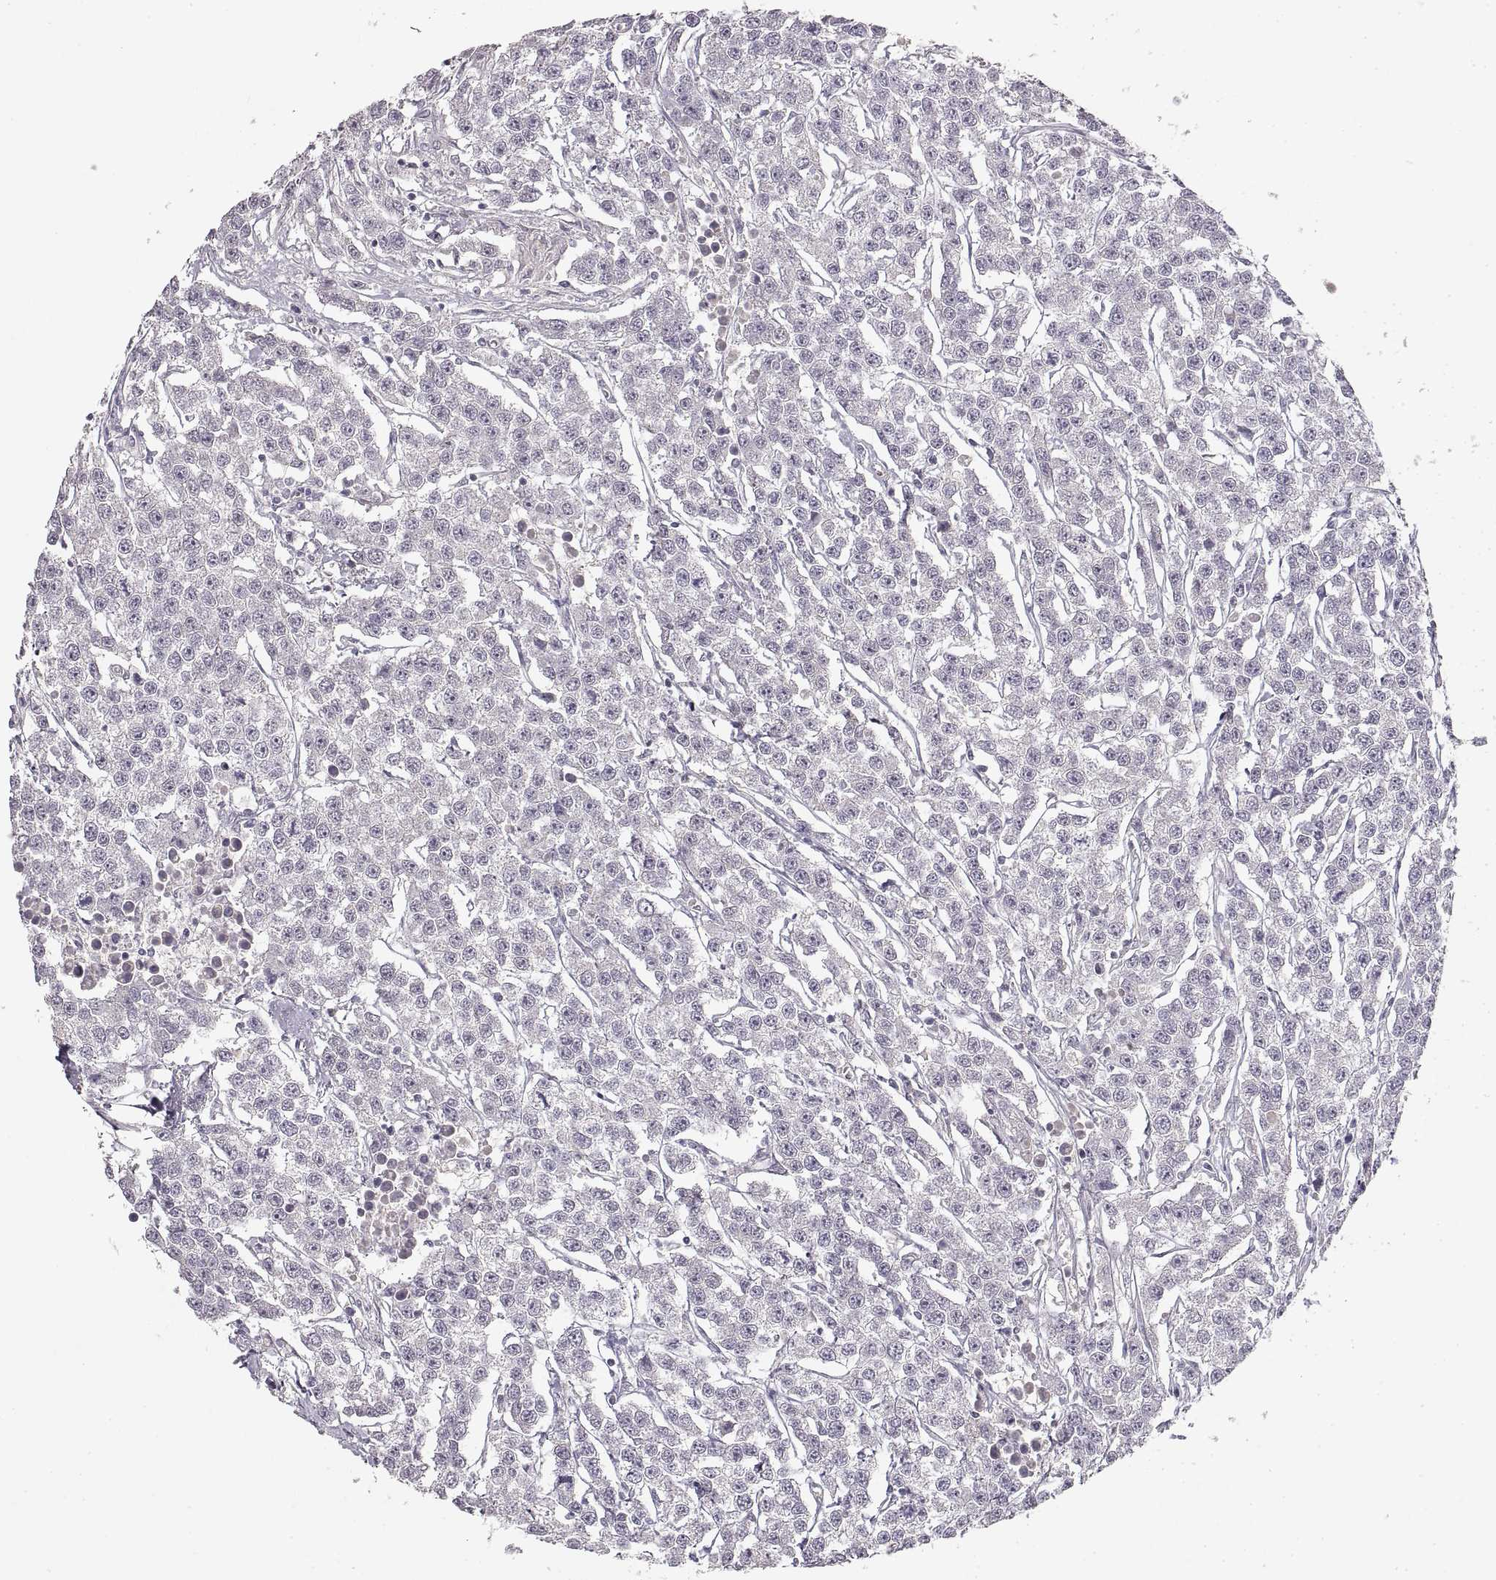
{"staining": {"intensity": "negative", "quantity": "none", "location": "none"}, "tissue": "testis cancer", "cell_type": "Tumor cells", "image_type": "cancer", "snomed": [{"axis": "morphology", "description": "Seminoma, NOS"}, {"axis": "topography", "description": "Testis"}], "caption": "There is no significant staining in tumor cells of testis seminoma.", "gene": "LAMC2", "patient": {"sex": "male", "age": 59}}